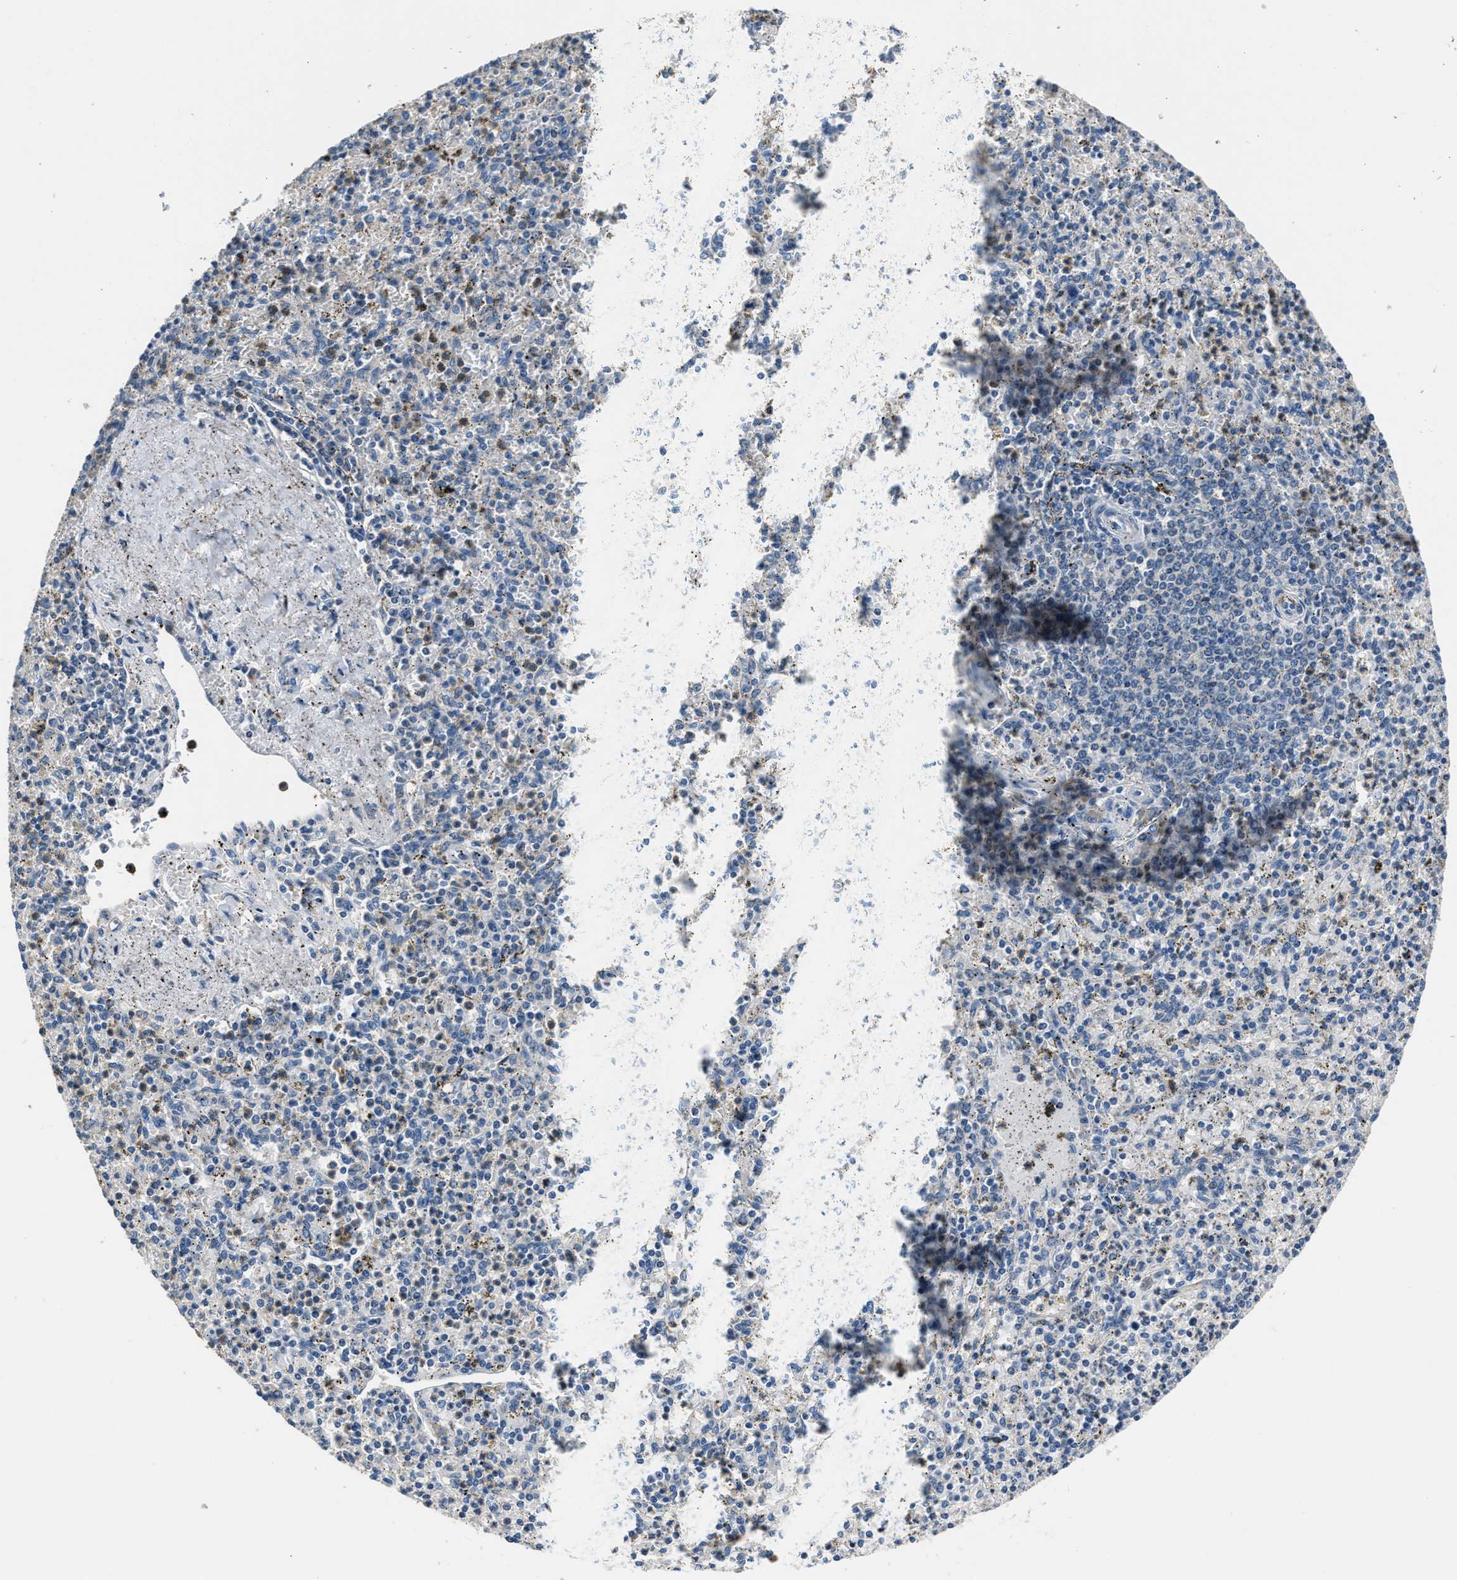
{"staining": {"intensity": "negative", "quantity": "none", "location": "none"}, "tissue": "spleen", "cell_type": "Cells in red pulp", "image_type": "normal", "snomed": [{"axis": "morphology", "description": "Normal tissue, NOS"}, {"axis": "topography", "description": "Spleen"}], "caption": "The histopathology image demonstrates no significant staining in cells in red pulp of spleen.", "gene": "DNAJC24", "patient": {"sex": "male", "age": 72}}